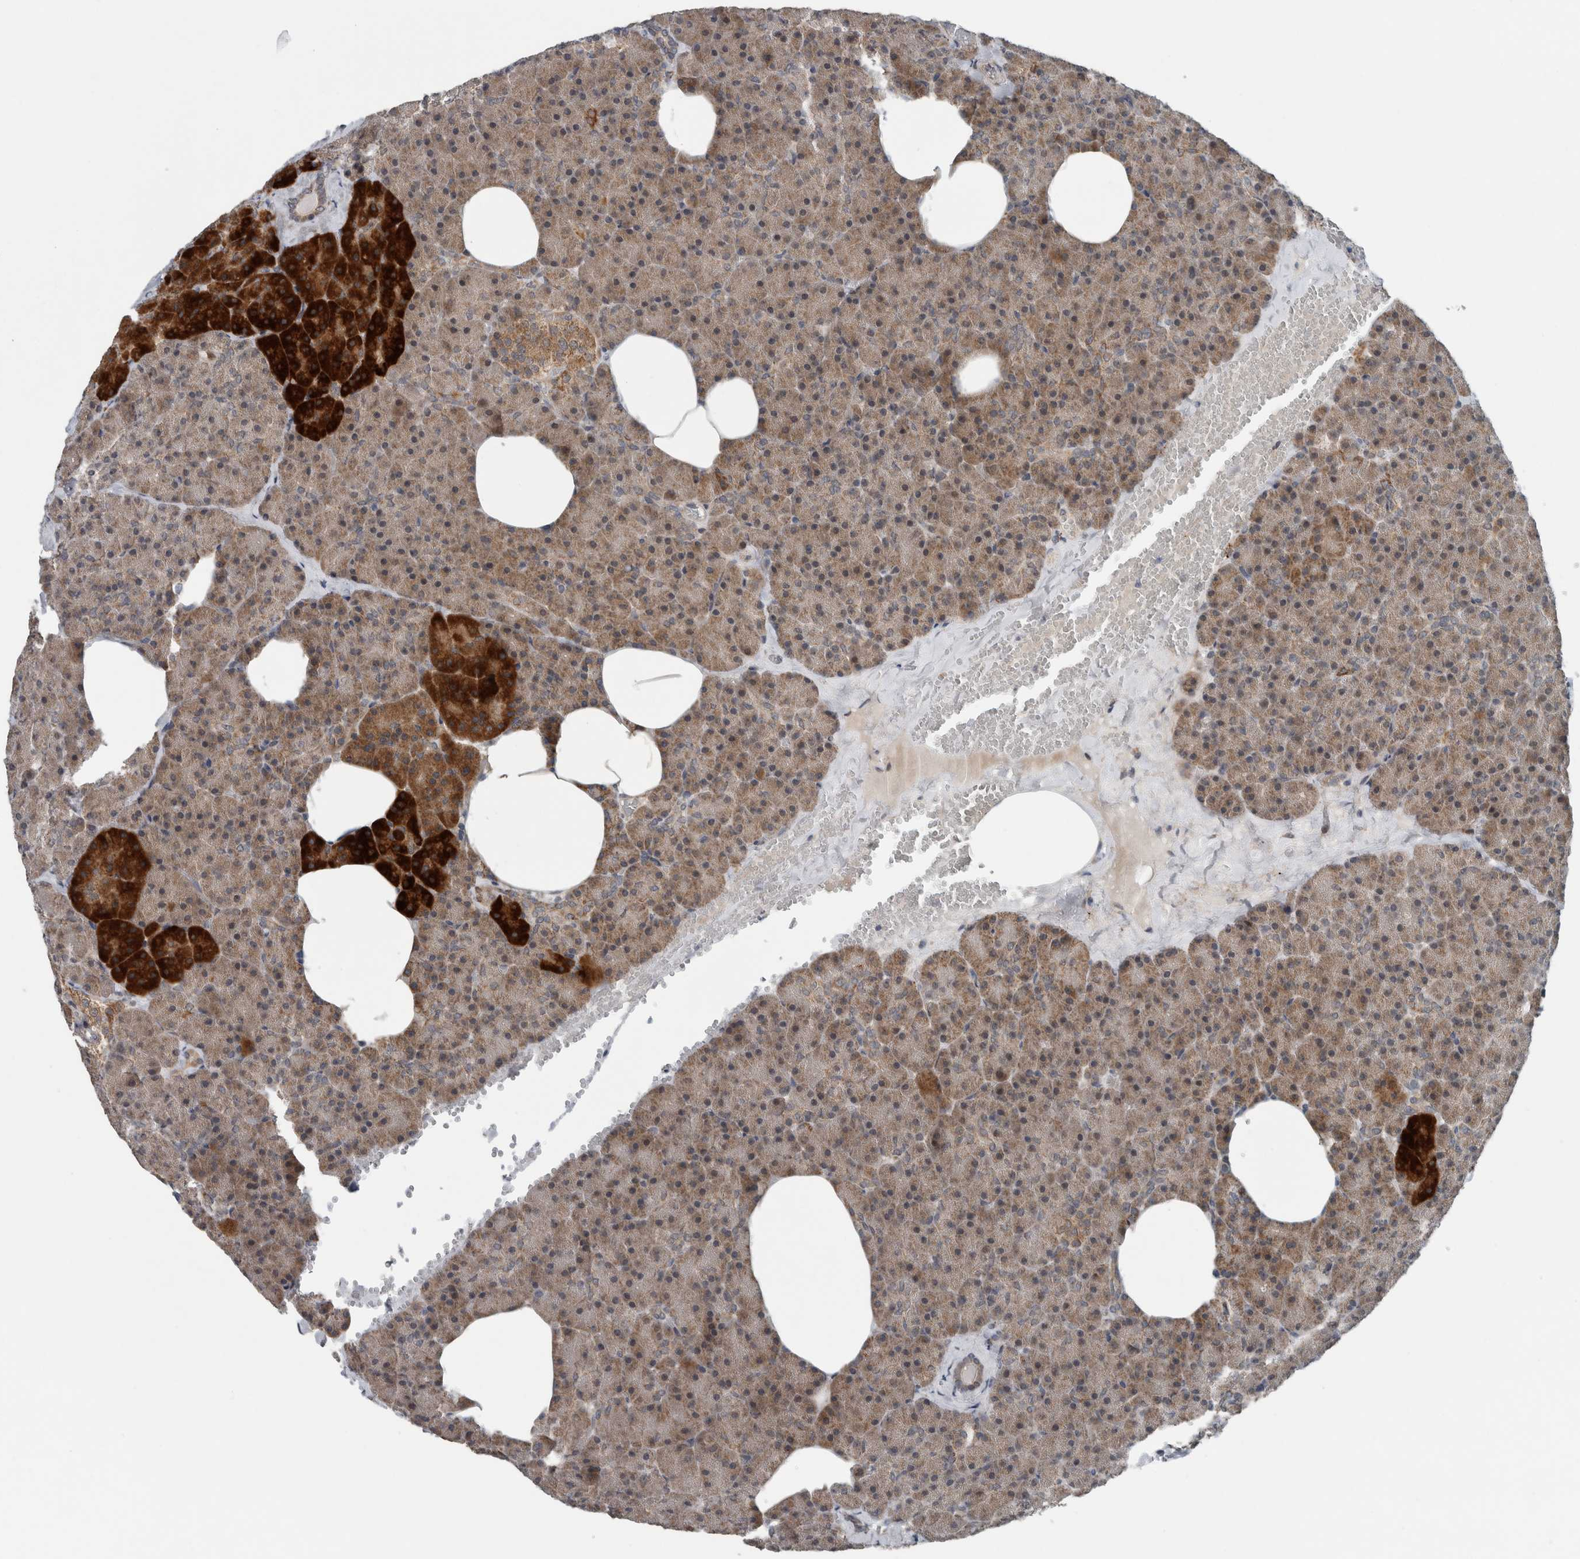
{"staining": {"intensity": "moderate", "quantity": "25%-75%", "location": "cytoplasmic/membranous"}, "tissue": "pancreas", "cell_type": "Exocrine glandular cells", "image_type": "normal", "snomed": [{"axis": "morphology", "description": "Normal tissue, NOS"}, {"axis": "morphology", "description": "Carcinoid, malignant, NOS"}, {"axis": "topography", "description": "Pancreas"}], "caption": "A medium amount of moderate cytoplasmic/membranous expression is identified in approximately 25%-75% of exocrine glandular cells in benign pancreas.", "gene": "GBA2", "patient": {"sex": "female", "age": 35}}